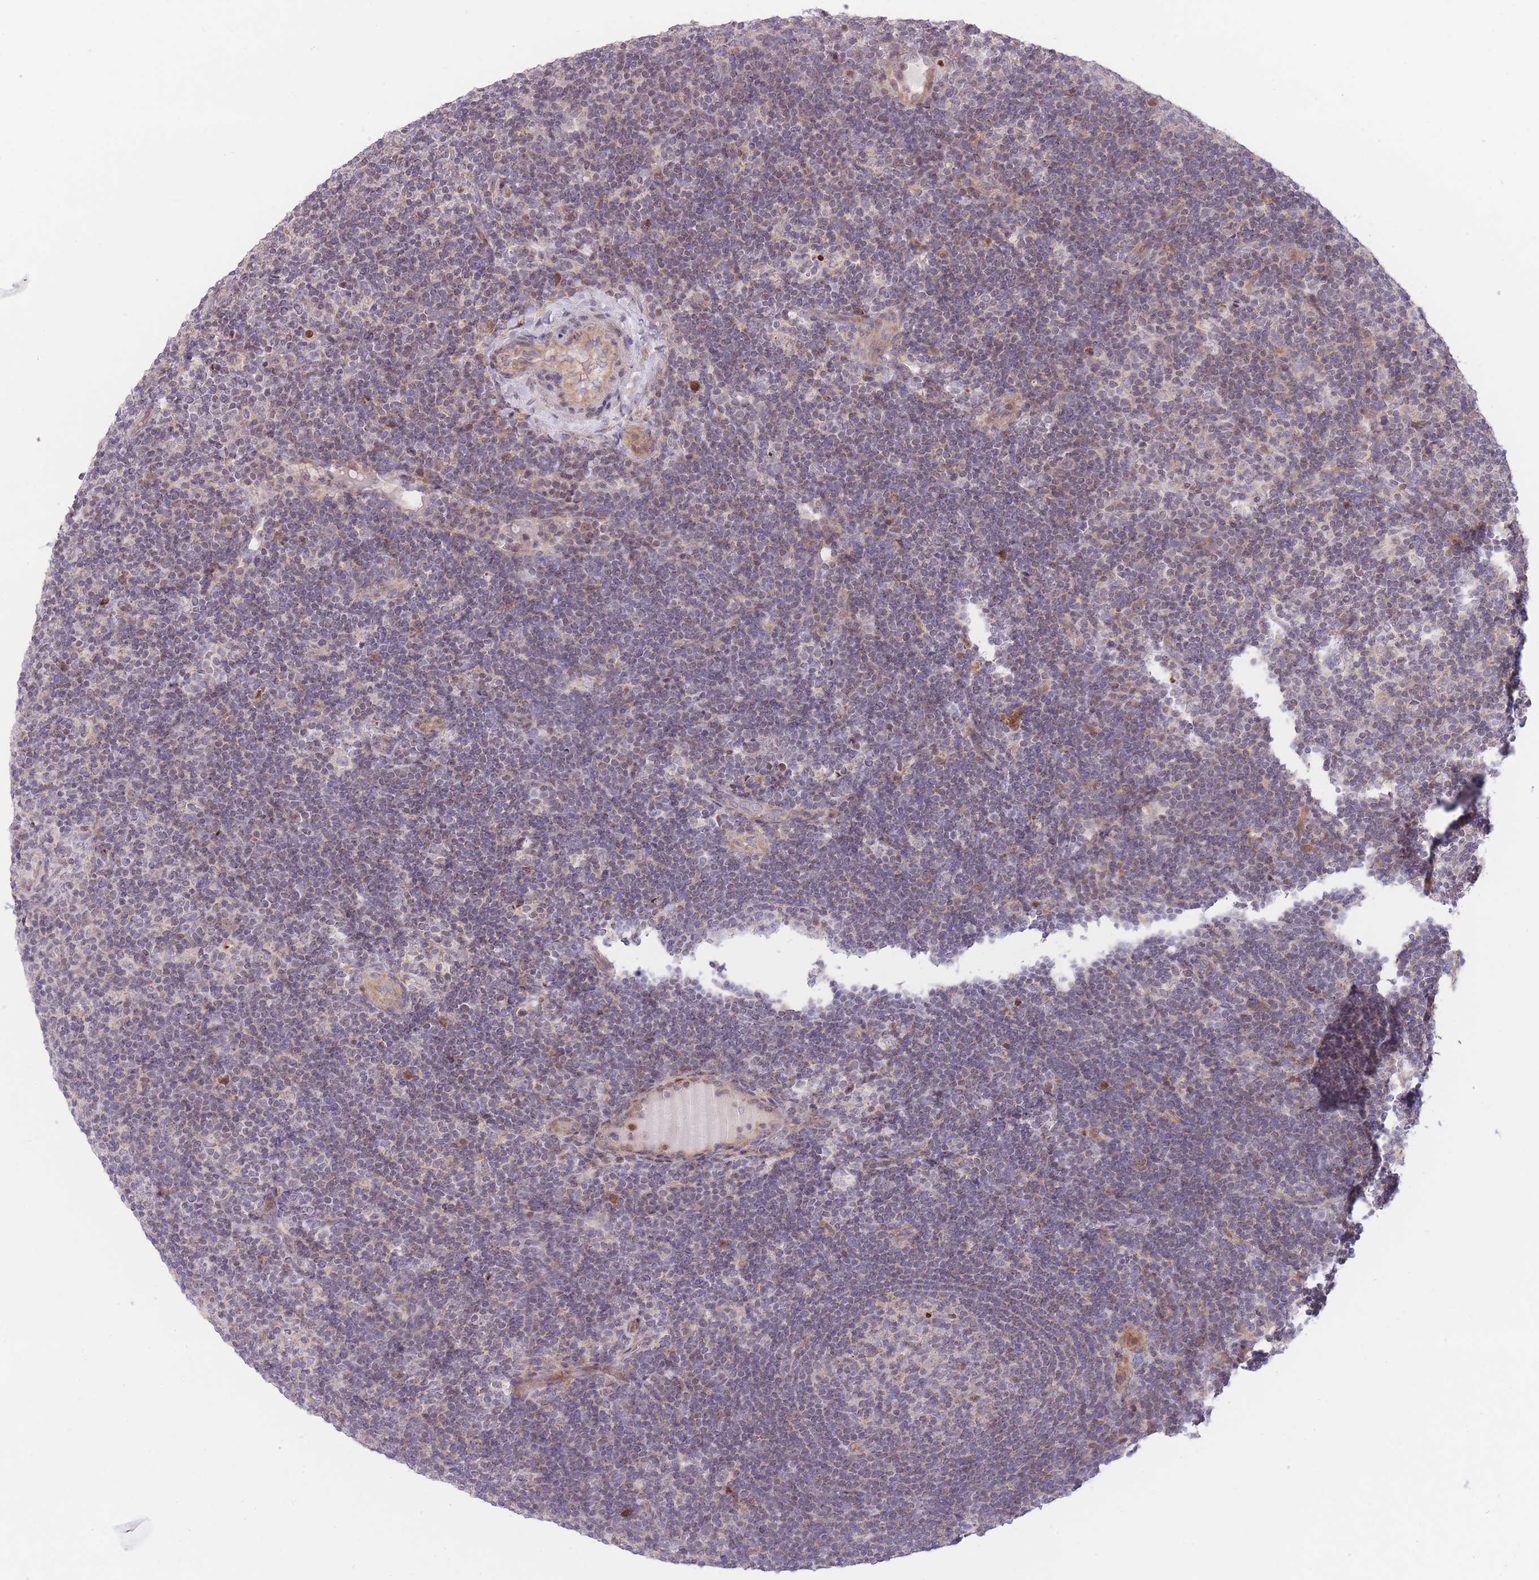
{"staining": {"intensity": "negative", "quantity": "none", "location": "none"}, "tissue": "lymphoma", "cell_type": "Tumor cells", "image_type": "cancer", "snomed": [{"axis": "morphology", "description": "Hodgkin's disease, NOS"}, {"axis": "topography", "description": "Lymph node"}], "caption": "High magnification brightfield microscopy of lymphoma stained with DAB (brown) and counterstained with hematoxylin (blue): tumor cells show no significant positivity.", "gene": "BOLA2B", "patient": {"sex": "female", "age": 57}}